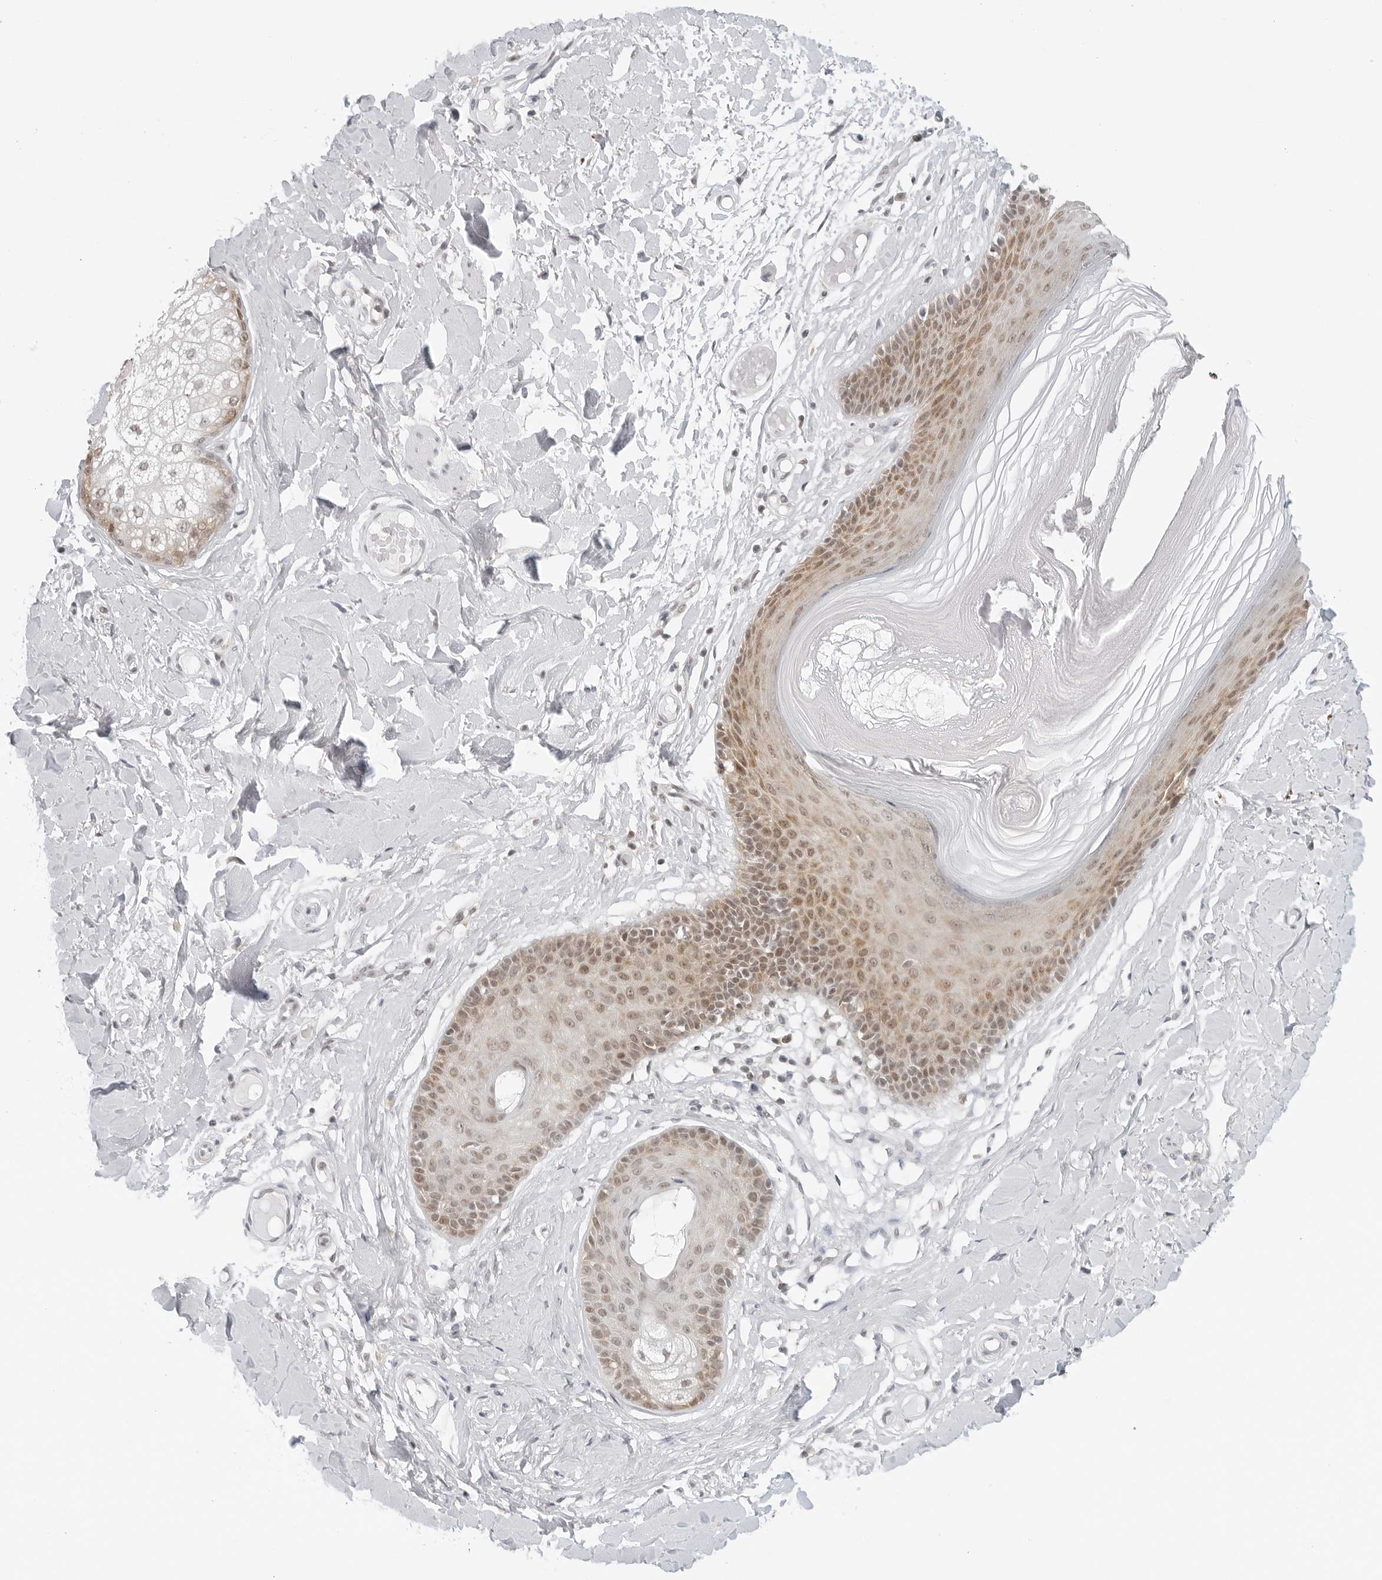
{"staining": {"intensity": "moderate", "quantity": ">75%", "location": "cytoplasmic/membranous,nuclear"}, "tissue": "skin", "cell_type": "Epidermal cells", "image_type": "normal", "snomed": [{"axis": "morphology", "description": "Normal tissue, NOS"}, {"axis": "topography", "description": "Vulva"}], "caption": "Skin stained for a protein exhibits moderate cytoplasmic/membranous,nuclear positivity in epidermal cells. The staining was performed using DAB (3,3'-diaminobenzidine), with brown indicating positive protein expression. Nuclei are stained blue with hematoxylin.", "gene": "METAP1", "patient": {"sex": "female", "age": 73}}